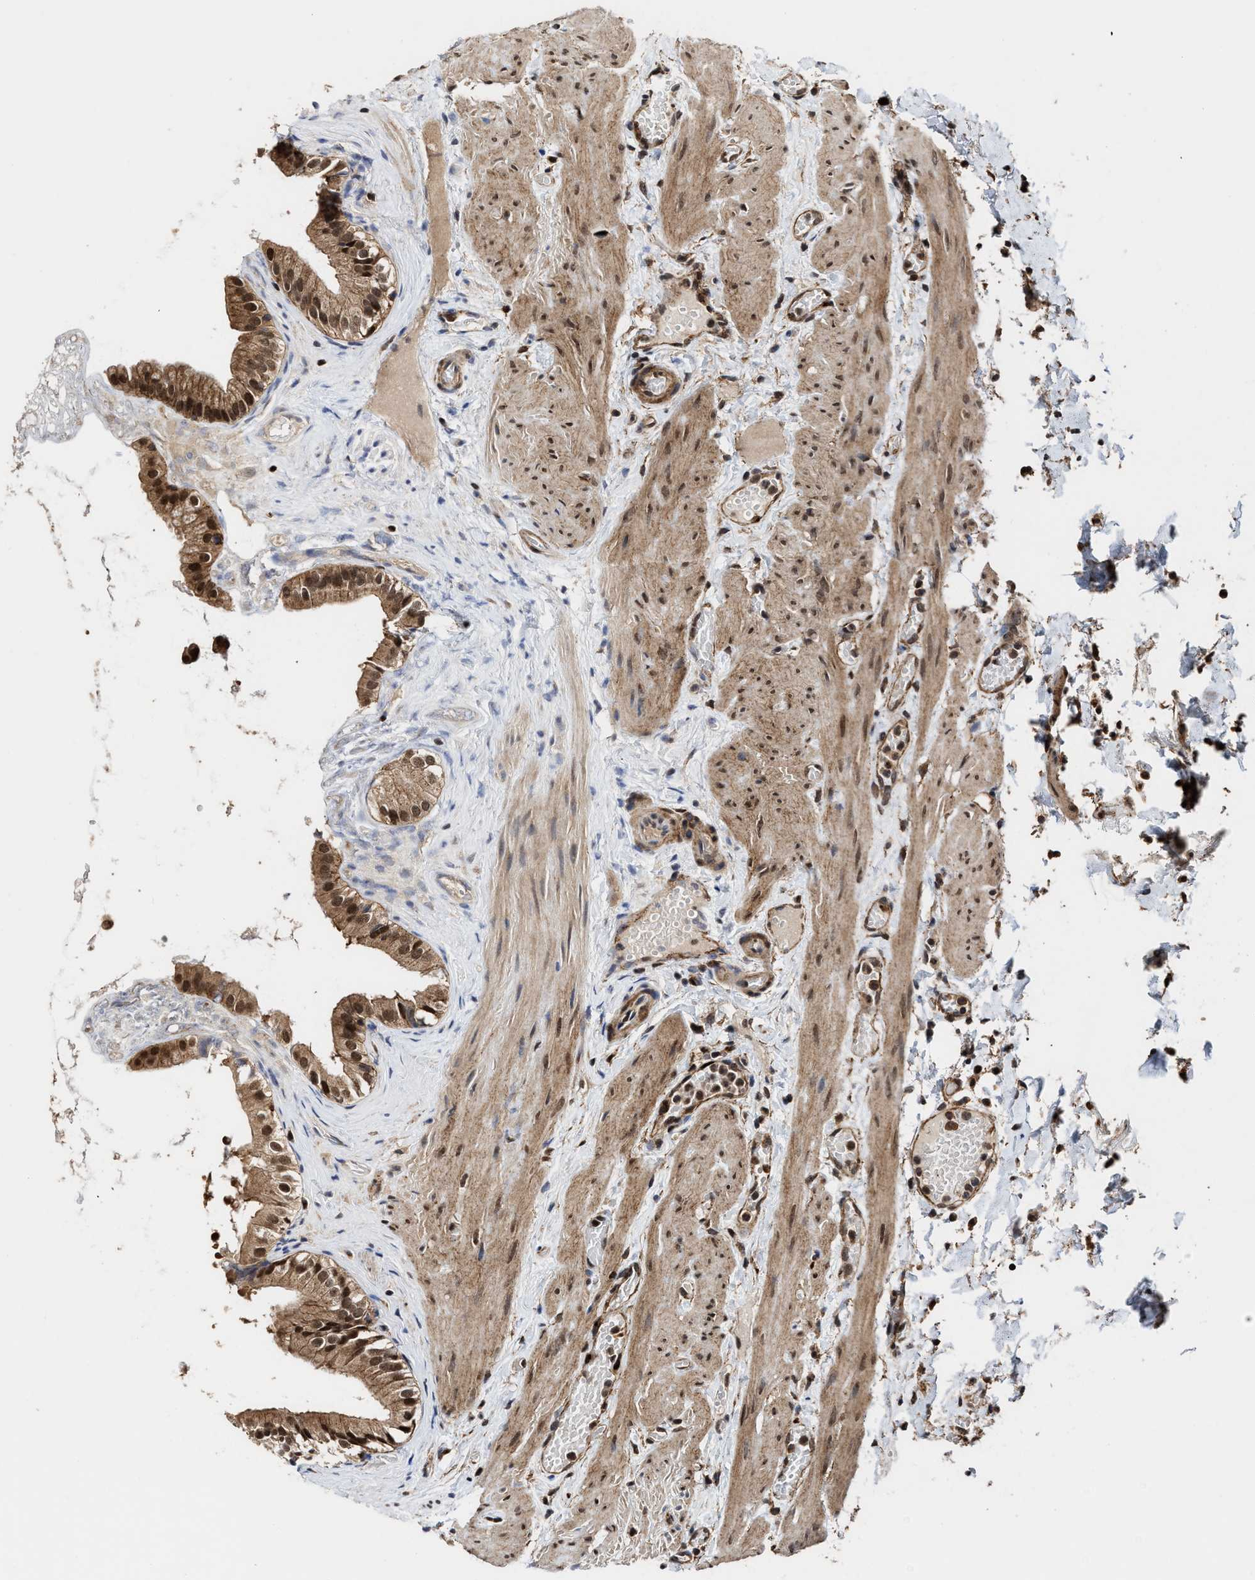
{"staining": {"intensity": "moderate", "quantity": ">75%", "location": "cytoplasmic/membranous,nuclear"}, "tissue": "gallbladder", "cell_type": "Glandular cells", "image_type": "normal", "snomed": [{"axis": "morphology", "description": "Normal tissue, NOS"}, {"axis": "topography", "description": "Gallbladder"}], "caption": "High-magnification brightfield microscopy of unremarkable gallbladder stained with DAB (brown) and counterstained with hematoxylin (blue). glandular cells exhibit moderate cytoplasmic/membranous,nuclear positivity is seen in about>75% of cells.", "gene": "SEPTIN2", "patient": {"sex": "female", "age": 26}}